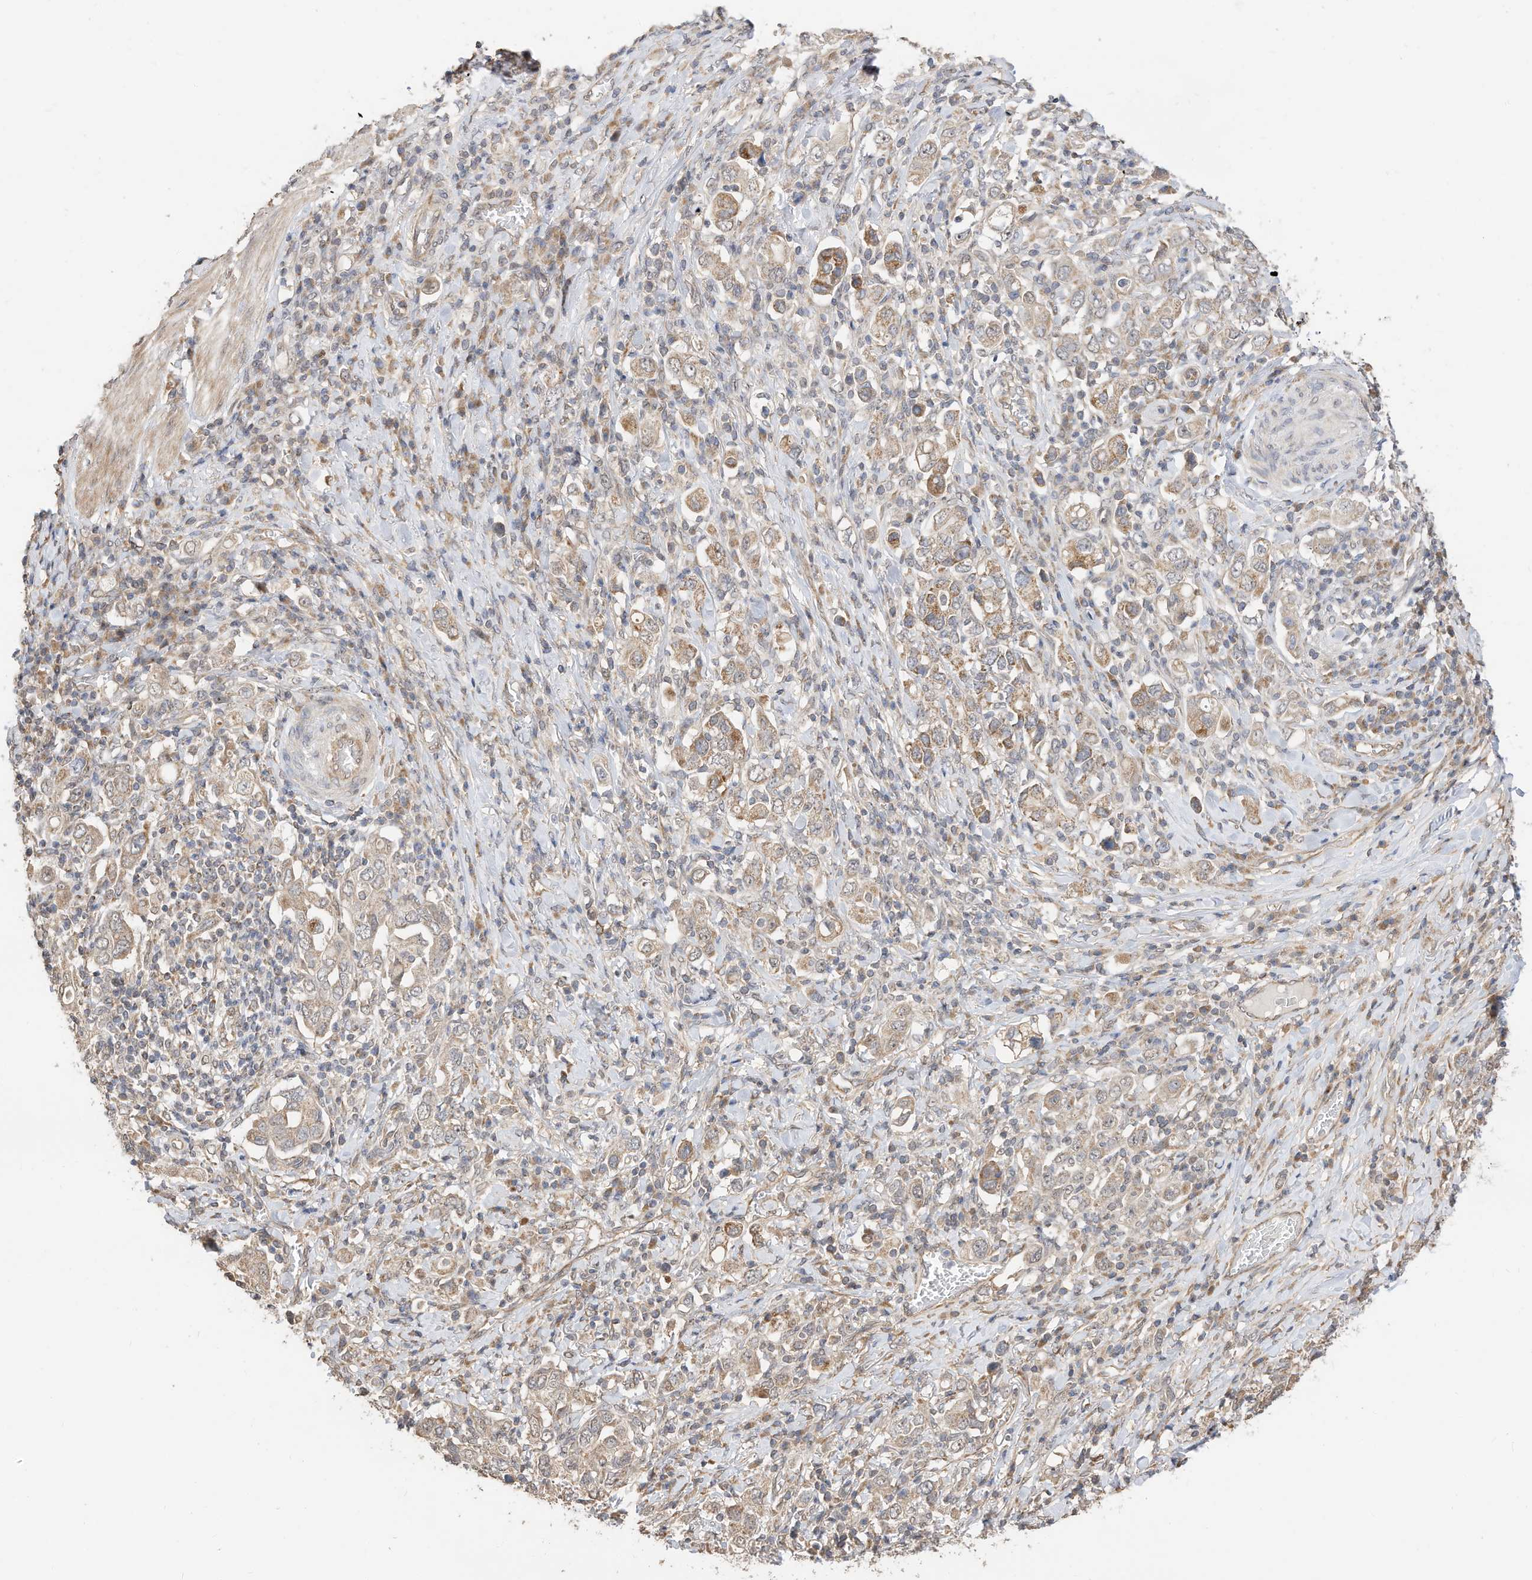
{"staining": {"intensity": "moderate", "quantity": "25%-75%", "location": "cytoplasmic/membranous"}, "tissue": "stomach cancer", "cell_type": "Tumor cells", "image_type": "cancer", "snomed": [{"axis": "morphology", "description": "Adenocarcinoma, NOS"}, {"axis": "topography", "description": "Stomach, upper"}], "caption": "An image showing moderate cytoplasmic/membranous expression in about 25%-75% of tumor cells in adenocarcinoma (stomach), as visualized by brown immunohistochemical staining.", "gene": "CAGE1", "patient": {"sex": "male", "age": 62}}